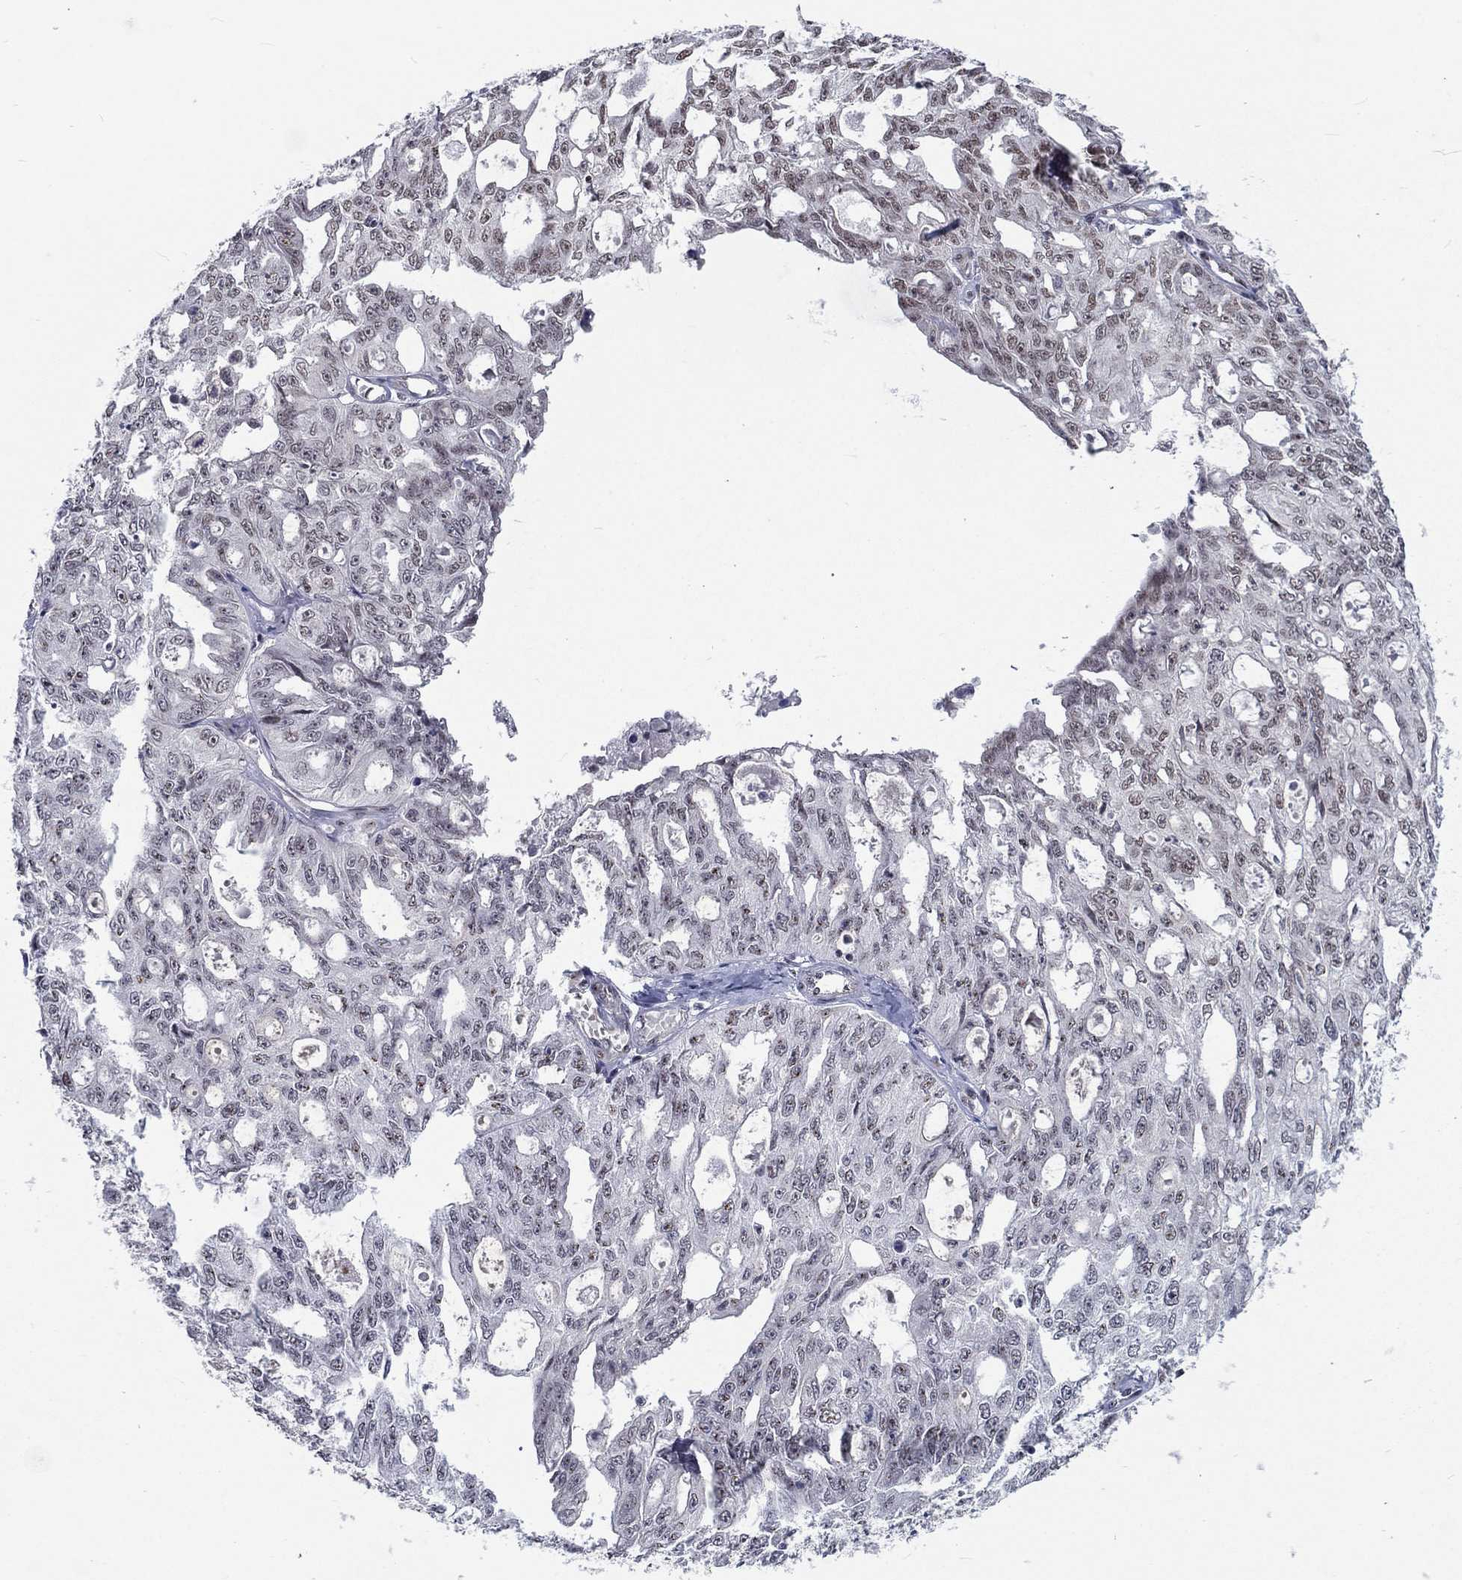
{"staining": {"intensity": "negative", "quantity": "none", "location": "none"}, "tissue": "ovarian cancer", "cell_type": "Tumor cells", "image_type": "cancer", "snomed": [{"axis": "morphology", "description": "Carcinoma, endometroid"}, {"axis": "topography", "description": "Ovary"}], "caption": "A histopathology image of human ovarian endometroid carcinoma is negative for staining in tumor cells. (DAB immunohistochemistry (IHC) with hematoxylin counter stain).", "gene": "ZBED1", "patient": {"sex": "female", "age": 65}}